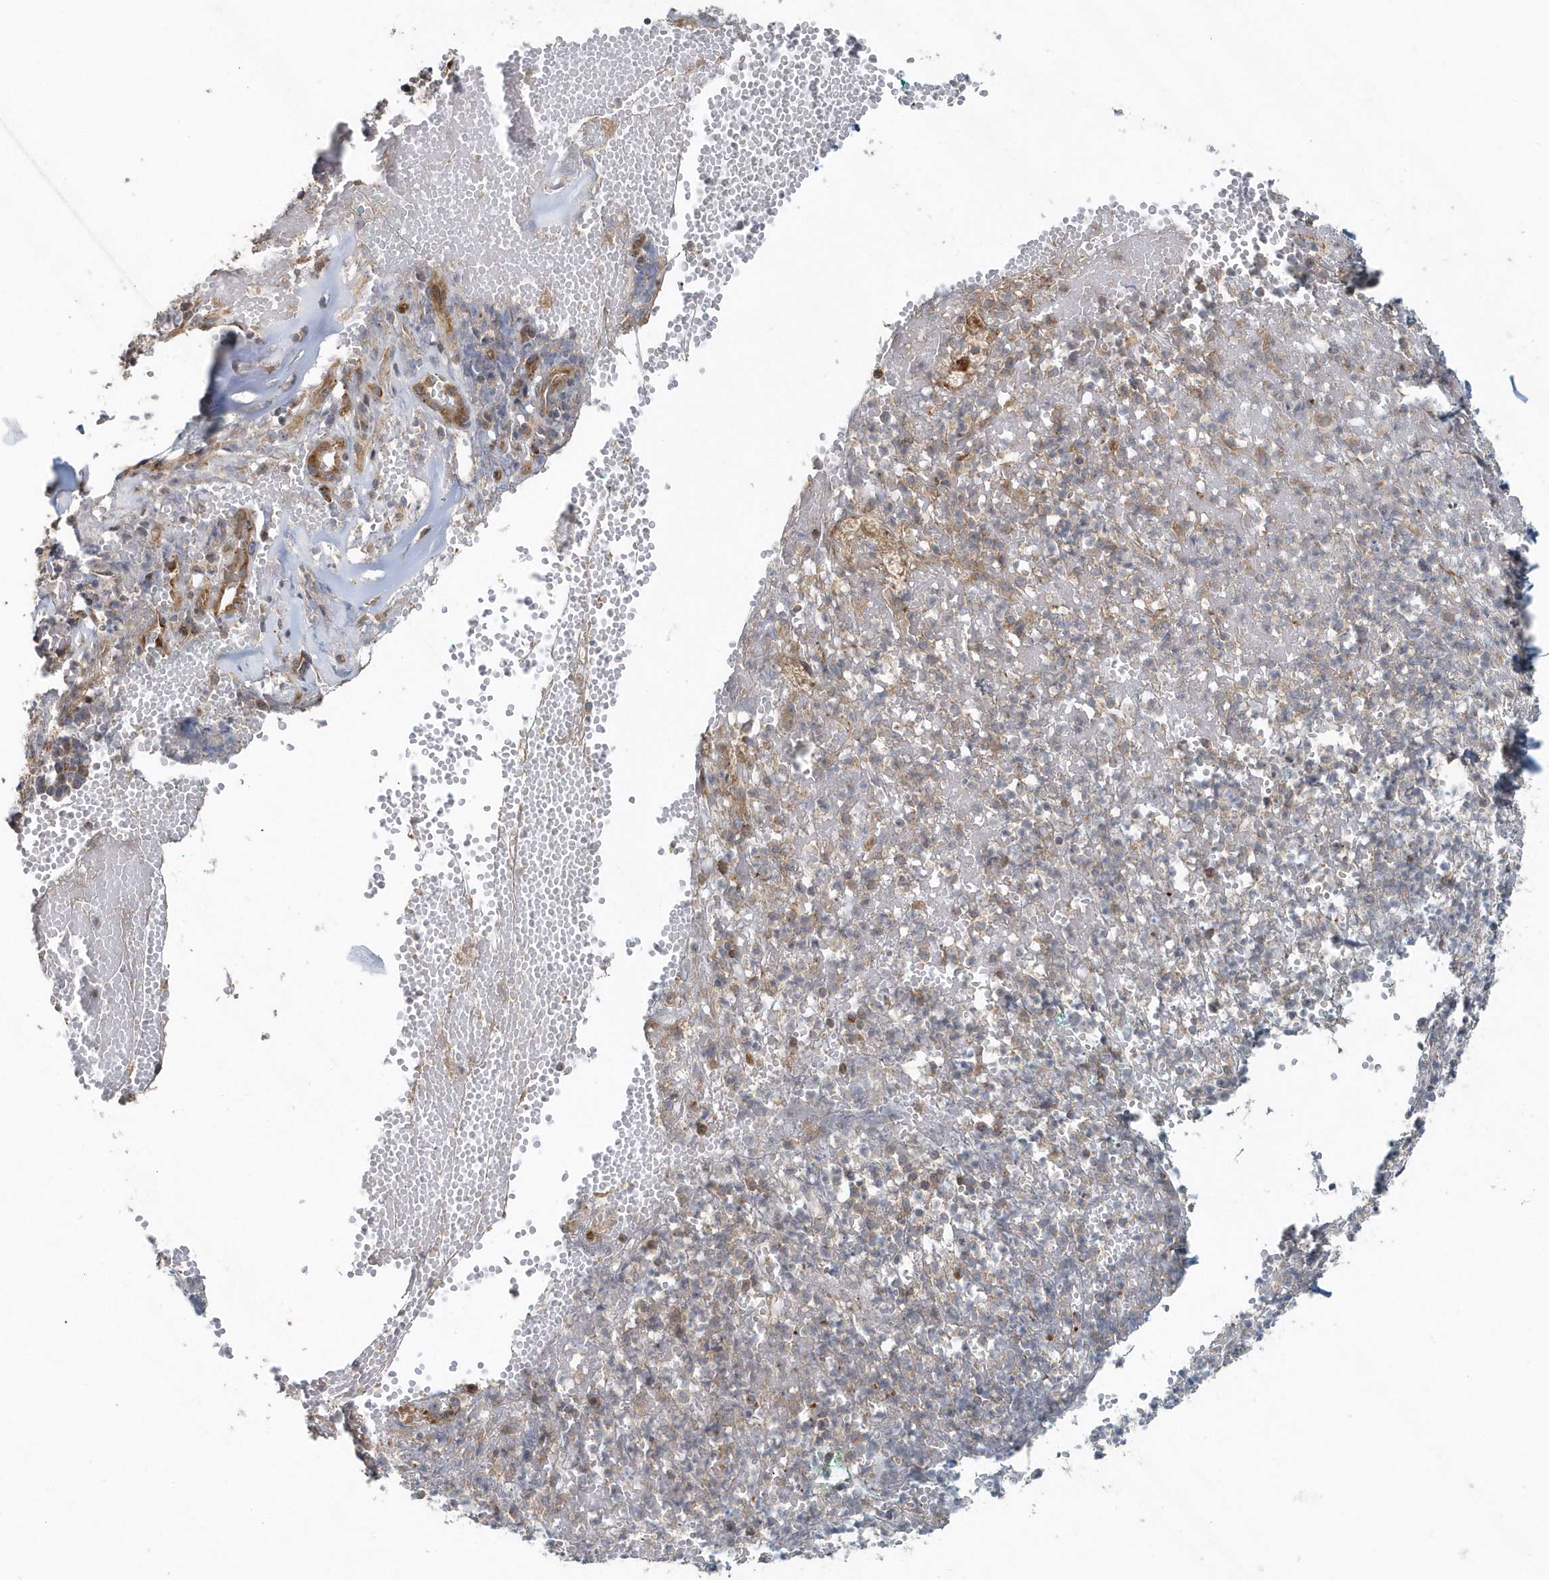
{"staining": {"intensity": "moderate", "quantity": "25%-75%", "location": "cytoplasmic/membranous"}, "tissue": "adipose tissue", "cell_type": "Adipocytes", "image_type": "normal", "snomed": [{"axis": "morphology", "description": "Normal tissue, NOS"}, {"axis": "morphology", "description": "Basal cell carcinoma"}, {"axis": "topography", "description": "Cartilage tissue"}, {"axis": "topography", "description": "Nasopharynx"}, {"axis": "topography", "description": "Oral tissue"}], "caption": "Immunohistochemical staining of benign adipose tissue shows 25%-75% levels of moderate cytoplasmic/membranous protein positivity in about 25%-75% of adipocytes. The staining is performed using DAB (3,3'-diaminobenzidine) brown chromogen to label protein expression. The nuclei are counter-stained blue using hematoxylin.", "gene": "MMUT", "patient": {"sex": "female", "age": 77}}